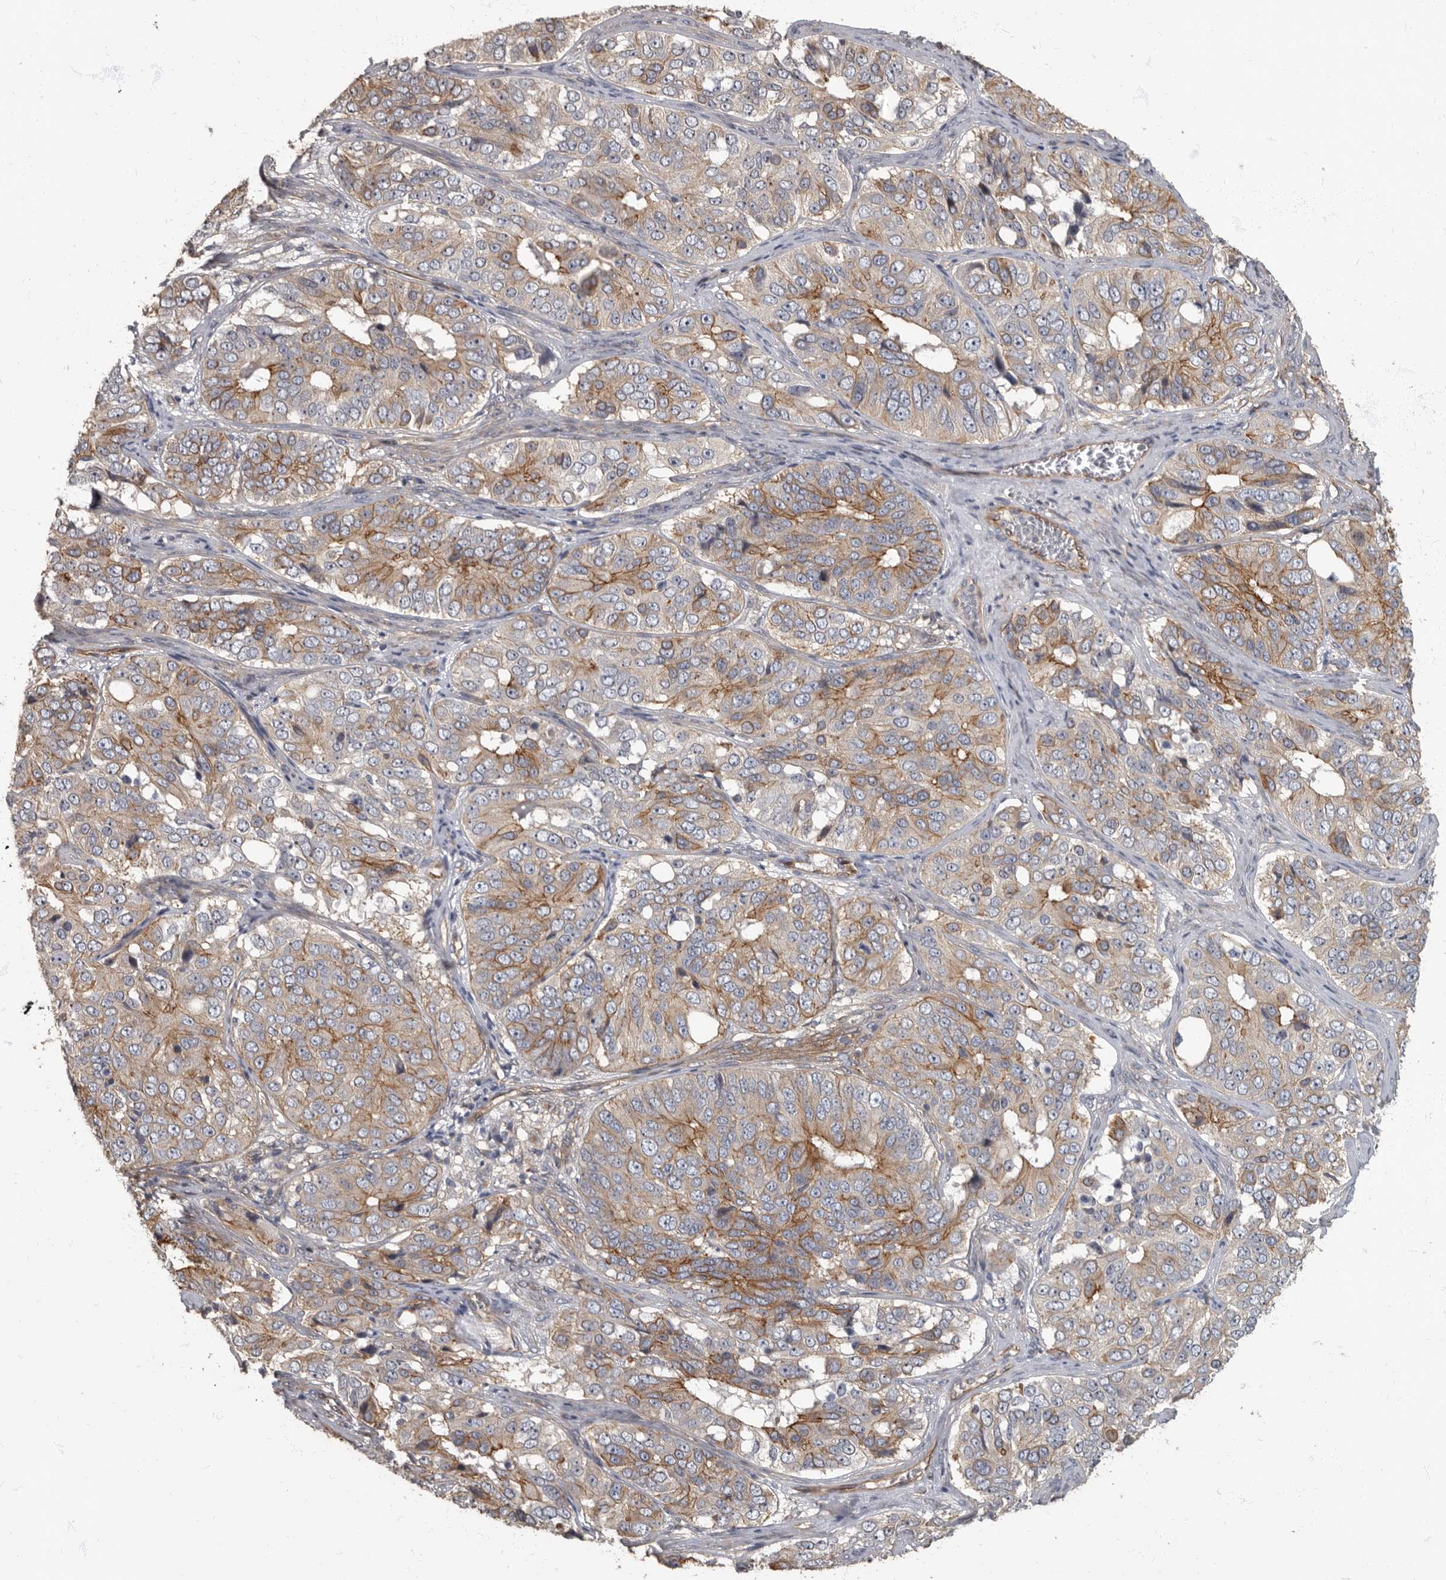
{"staining": {"intensity": "moderate", "quantity": "<25%", "location": "cytoplasmic/membranous"}, "tissue": "ovarian cancer", "cell_type": "Tumor cells", "image_type": "cancer", "snomed": [{"axis": "morphology", "description": "Carcinoma, endometroid"}, {"axis": "topography", "description": "Ovary"}], "caption": "High-power microscopy captured an immunohistochemistry photomicrograph of ovarian cancer, revealing moderate cytoplasmic/membranous staining in about <25% of tumor cells.", "gene": "PDK1", "patient": {"sex": "female", "age": 51}}